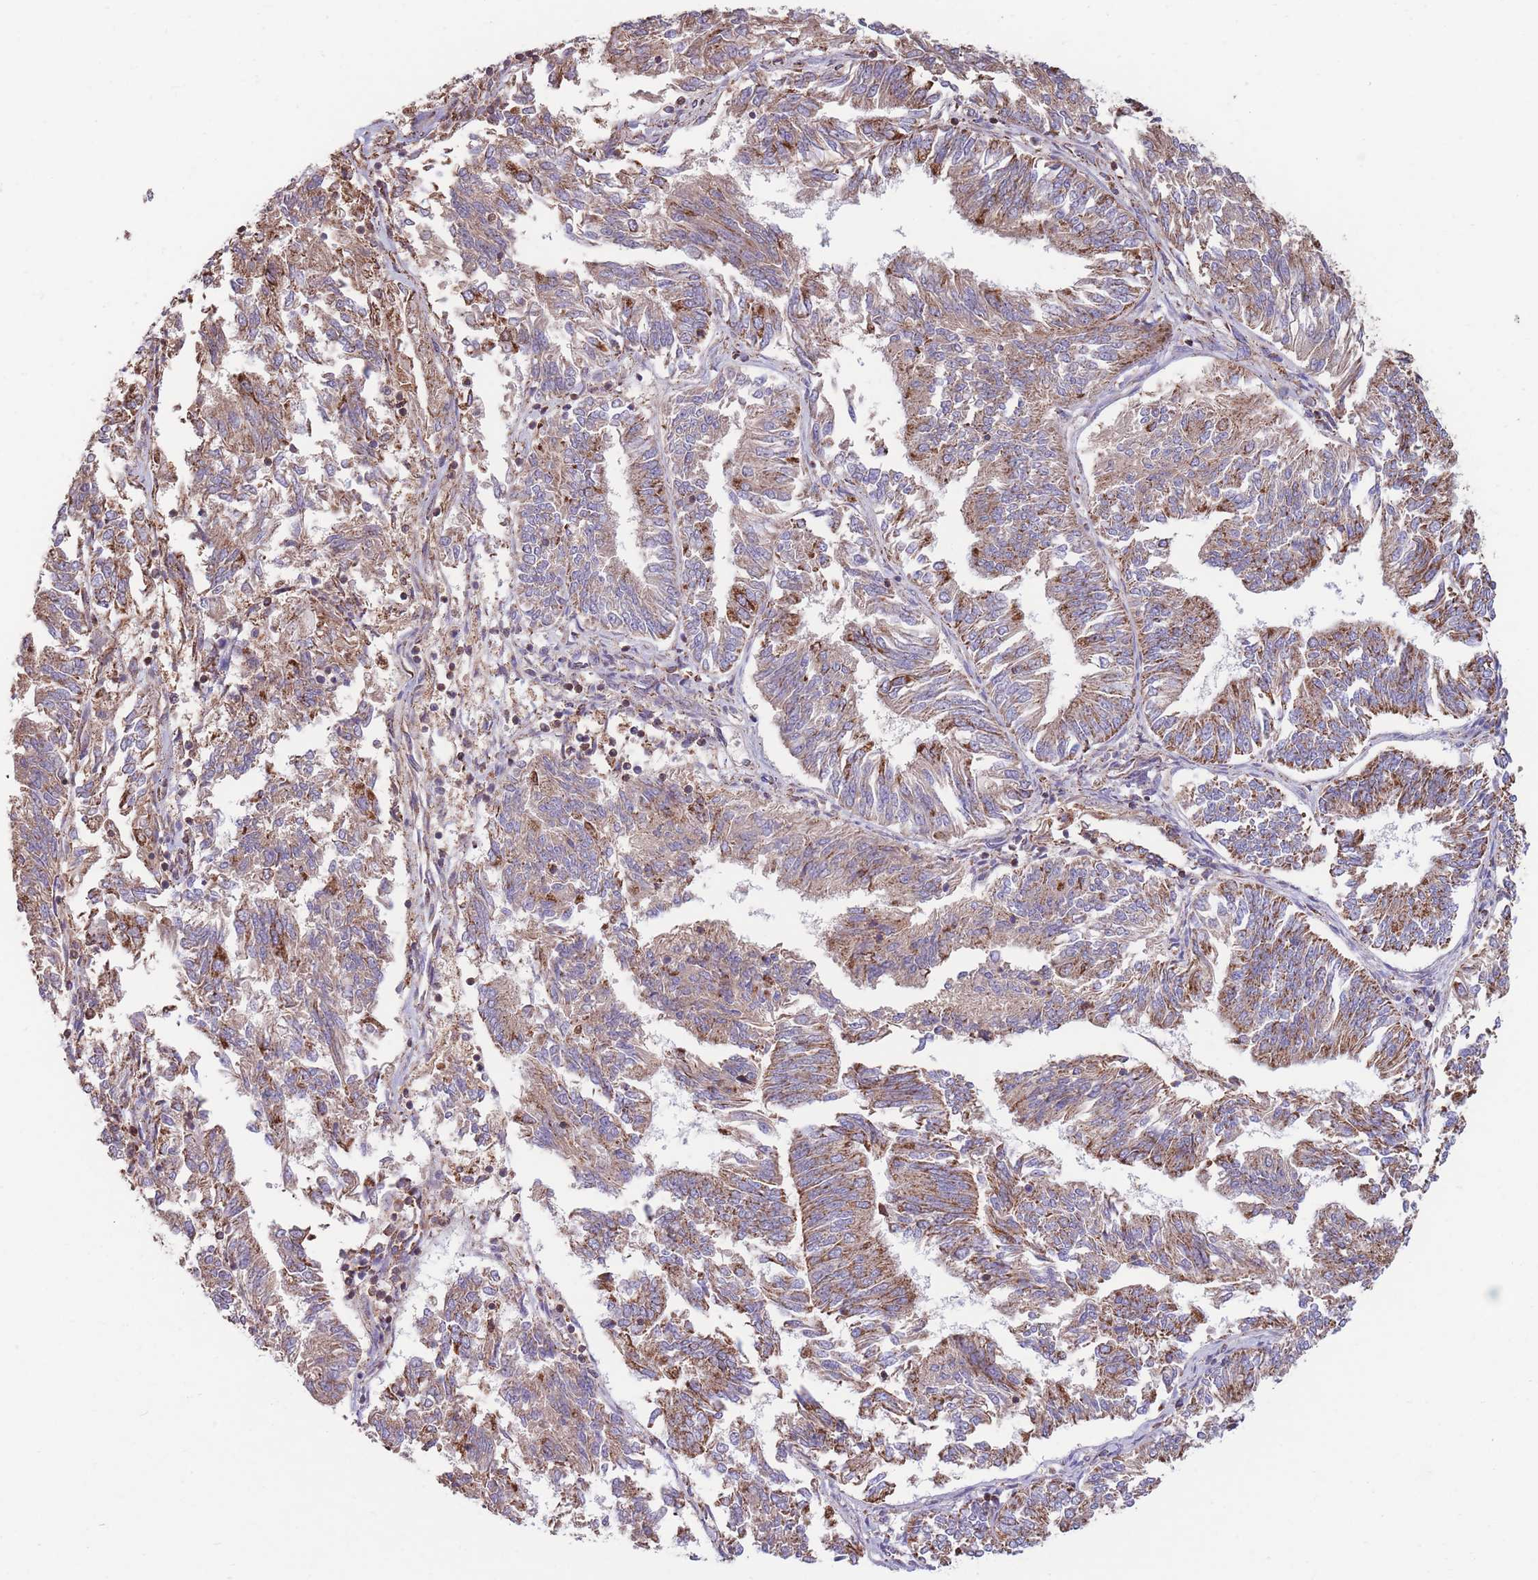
{"staining": {"intensity": "moderate", "quantity": ">75%", "location": "cytoplasmic/membranous"}, "tissue": "endometrial cancer", "cell_type": "Tumor cells", "image_type": "cancer", "snomed": [{"axis": "morphology", "description": "Adenocarcinoma, NOS"}, {"axis": "topography", "description": "Endometrium"}], "caption": "An immunohistochemistry (IHC) photomicrograph of tumor tissue is shown. Protein staining in brown shows moderate cytoplasmic/membranous positivity in endometrial cancer within tumor cells. Using DAB (3,3'-diaminobenzidine) (brown) and hematoxylin (blue) stains, captured at high magnification using brightfield microscopy.", "gene": "FKBP8", "patient": {"sex": "female", "age": 58}}